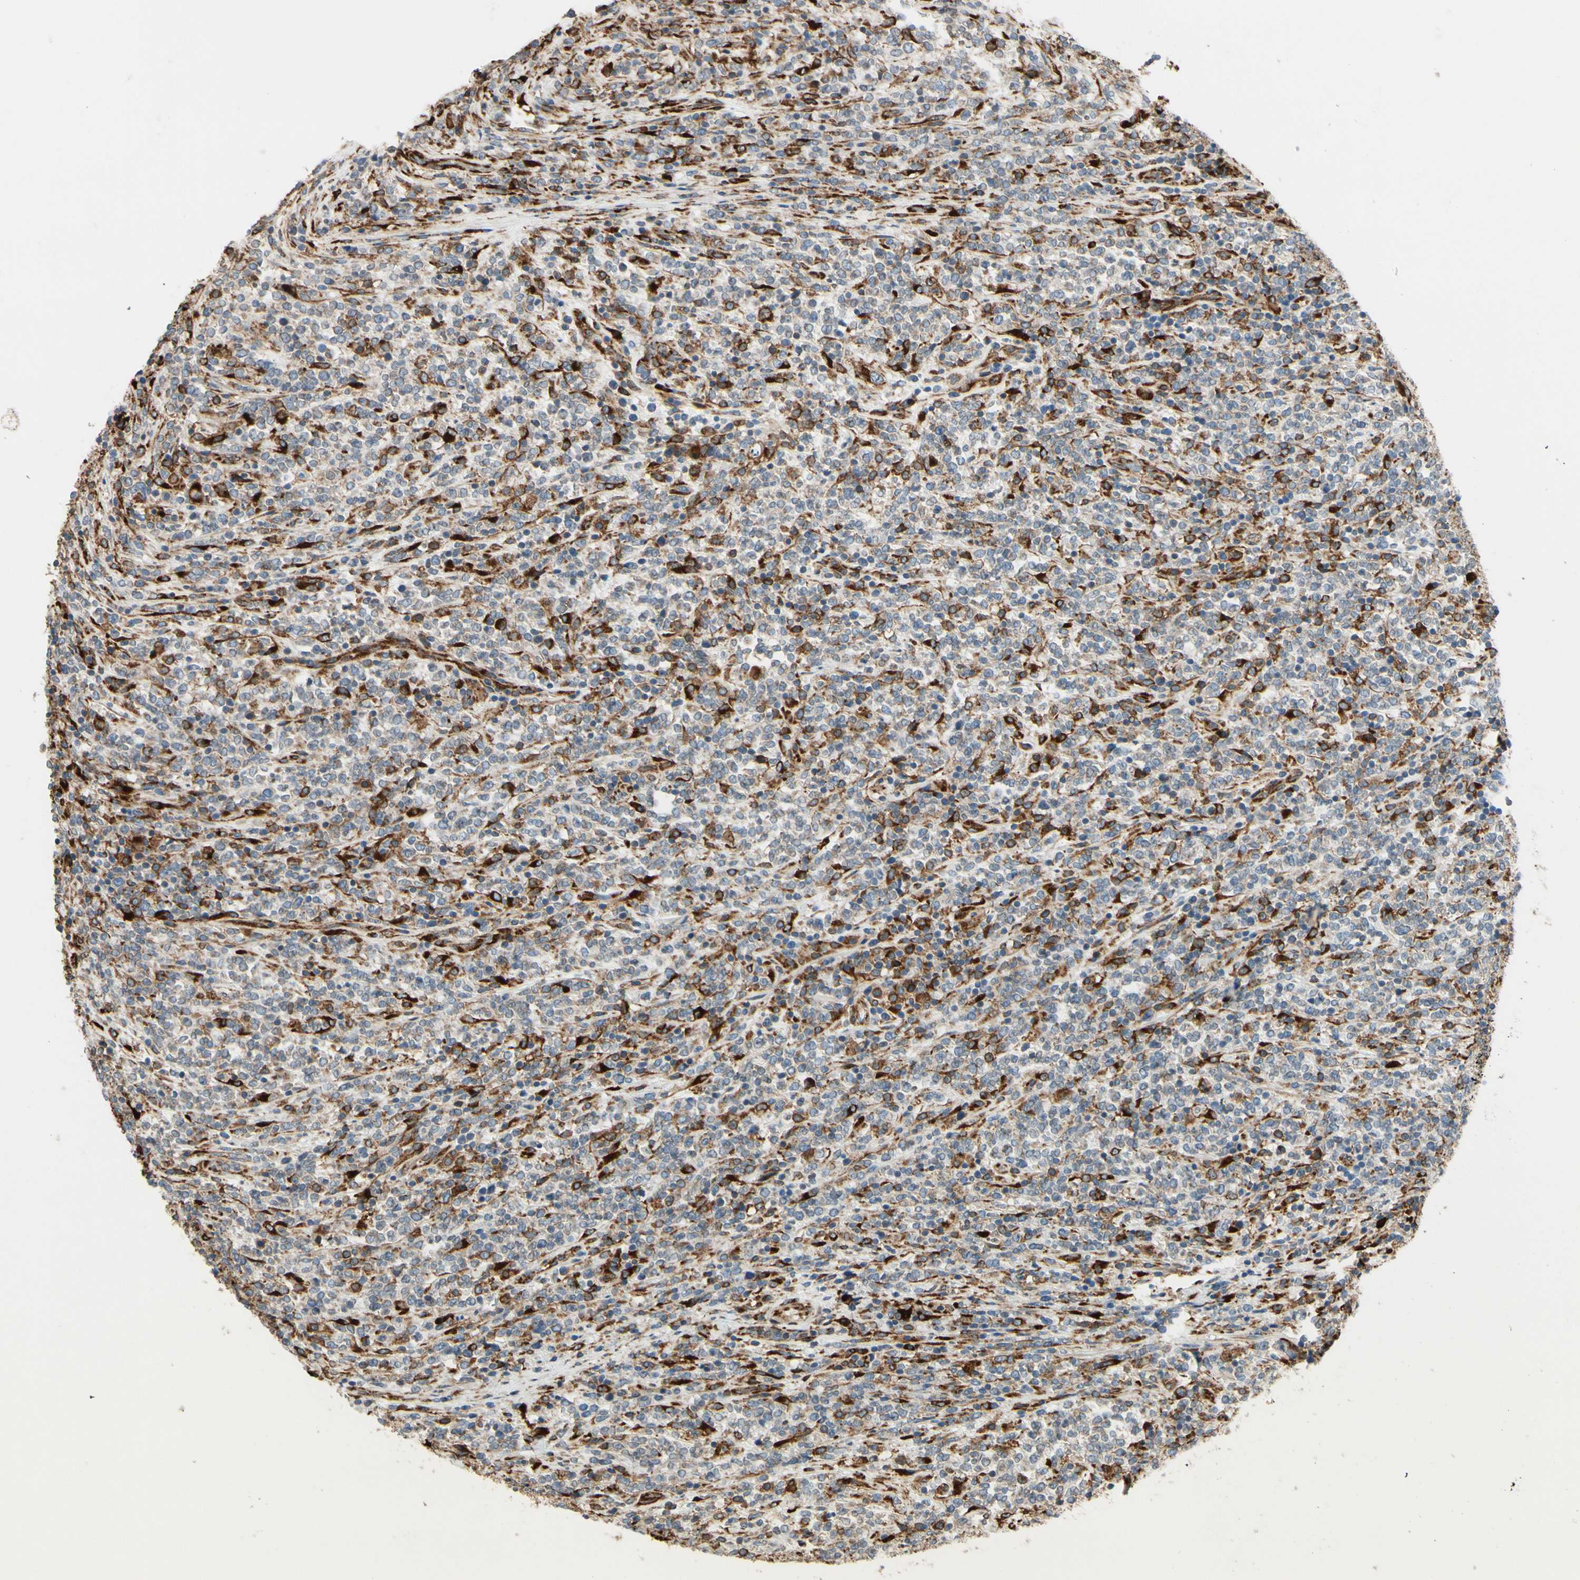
{"staining": {"intensity": "strong", "quantity": "<25%", "location": "cytoplasmic/membranous"}, "tissue": "lymphoma", "cell_type": "Tumor cells", "image_type": "cancer", "snomed": [{"axis": "morphology", "description": "Malignant lymphoma, non-Hodgkin's type, High grade"}, {"axis": "topography", "description": "Soft tissue"}], "caption": "Brown immunohistochemical staining in malignant lymphoma, non-Hodgkin's type (high-grade) reveals strong cytoplasmic/membranous staining in approximately <25% of tumor cells.", "gene": "RRBP1", "patient": {"sex": "male", "age": 18}}